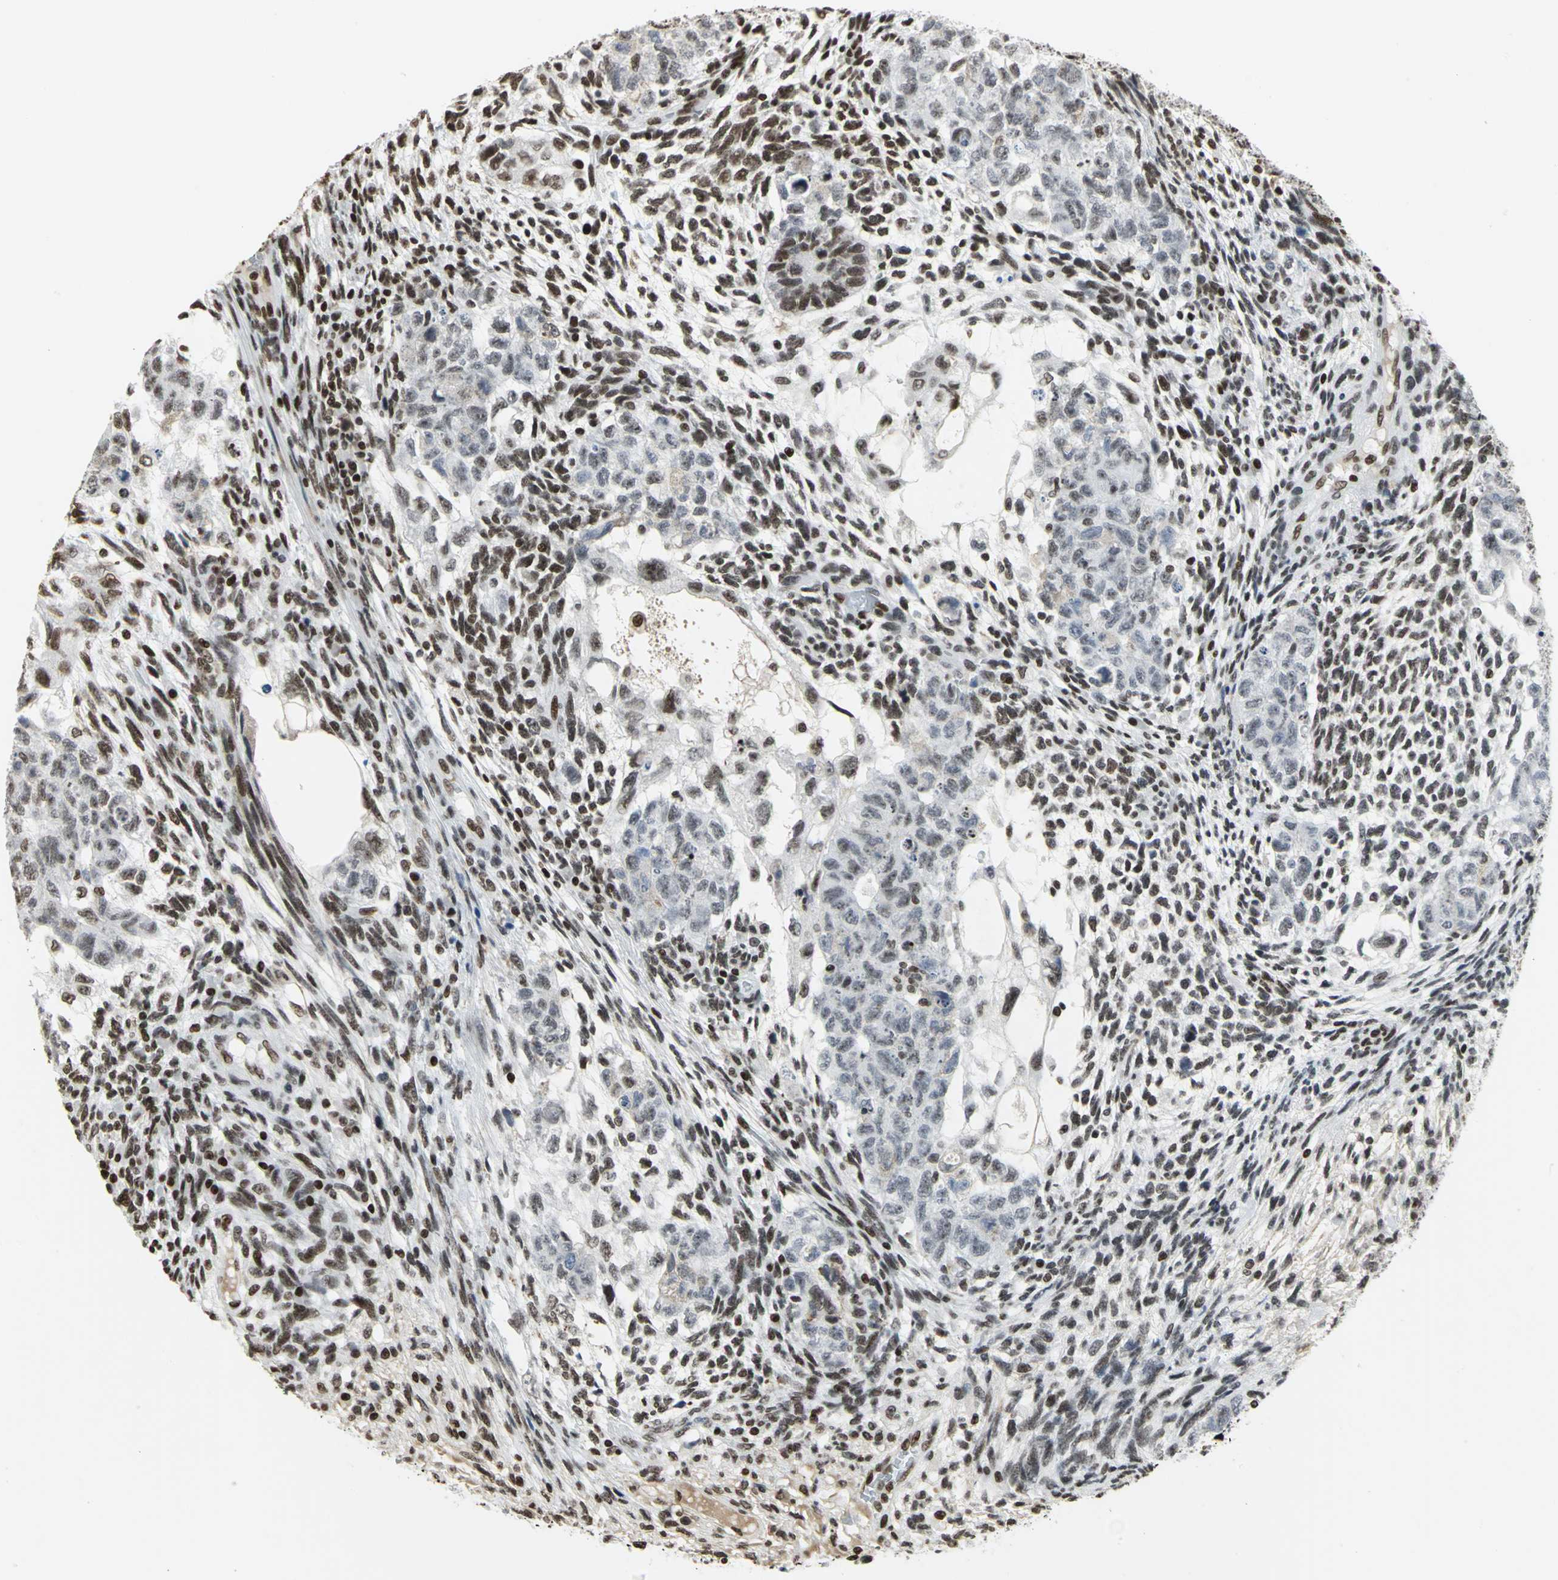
{"staining": {"intensity": "weak", "quantity": ">75%", "location": "nuclear"}, "tissue": "testis cancer", "cell_type": "Tumor cells", "image_type": "cancer", "snomed": [{"axis": "morphology", "description": "Normal tissue, NOS"}, {"axis": "morphology", "description": "Carcinoma, Embryonal, NOS"}, {"axis": "topography", "description": "Testis"}], "caption": "High-power microscopy captured an immunohistochemistry micrograph of testis embryonal carcinoma, revealing weak nuclear positivity in about >75% of tumor cells.", "gene": "HMGB1", "patient": {"sex": "male", "age": 36}}